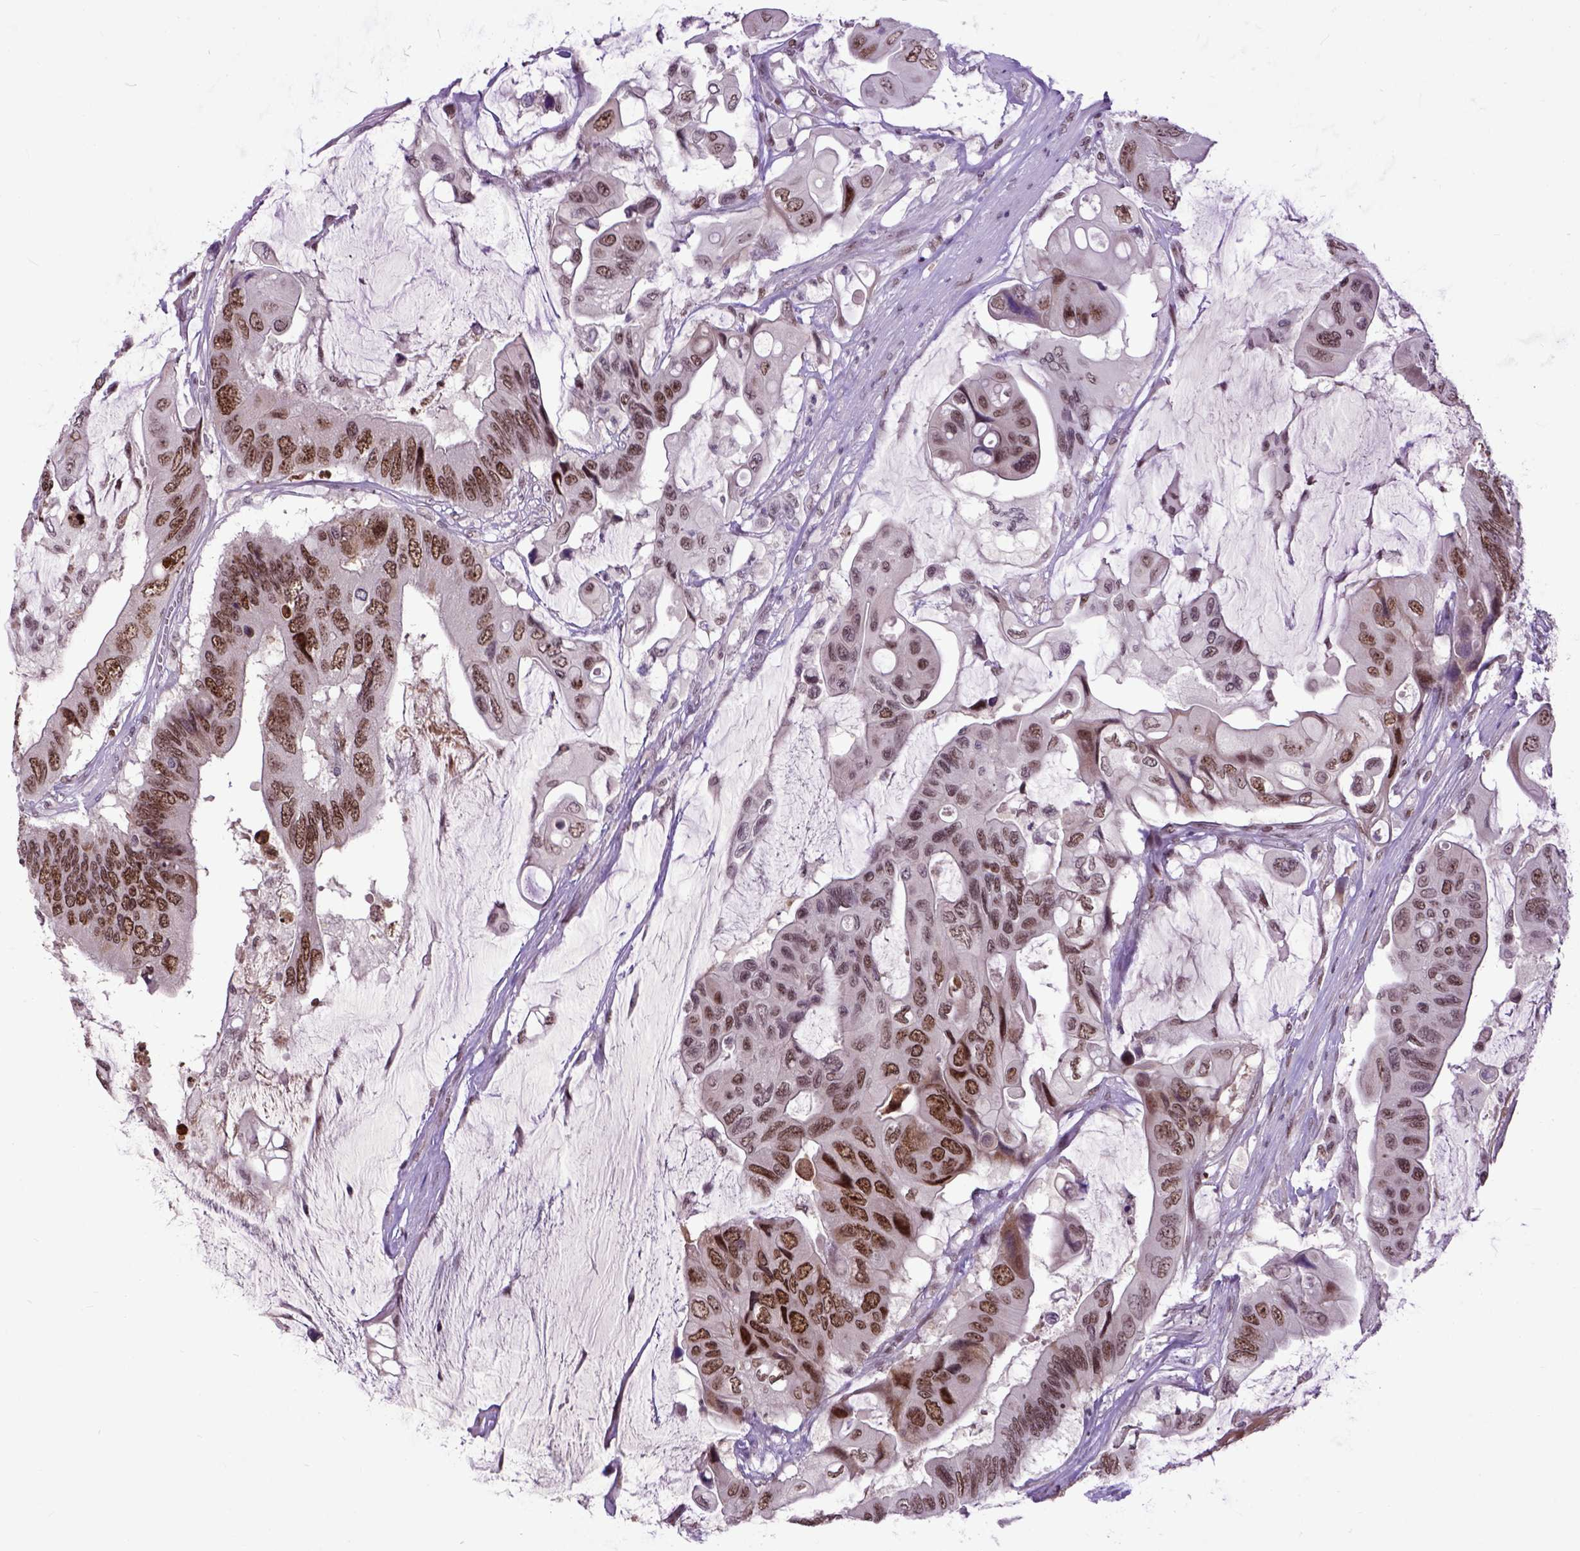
{"staining": {"intensity": "moderate", "quantity": ">75%", "location": "nuclear"}, "tissue": "colorectal cancer", "cell_type": "Tumor cells", "image_type": "cancer", "snomed": [{"axis": "morphology", "description": "Adenocarcinoma, NOS"}, {"axis": "topography", "description": "Rectum"}], "caption": "Immunohistochemical staining of colorectal cancer exhibits medium levels of moderate nuclear expression in about >75% of tumor cells. (IHC, brightfield microscopy, high magnification).", "gene": "RCC2", "patient": {"sex": "male", "age": 63}}